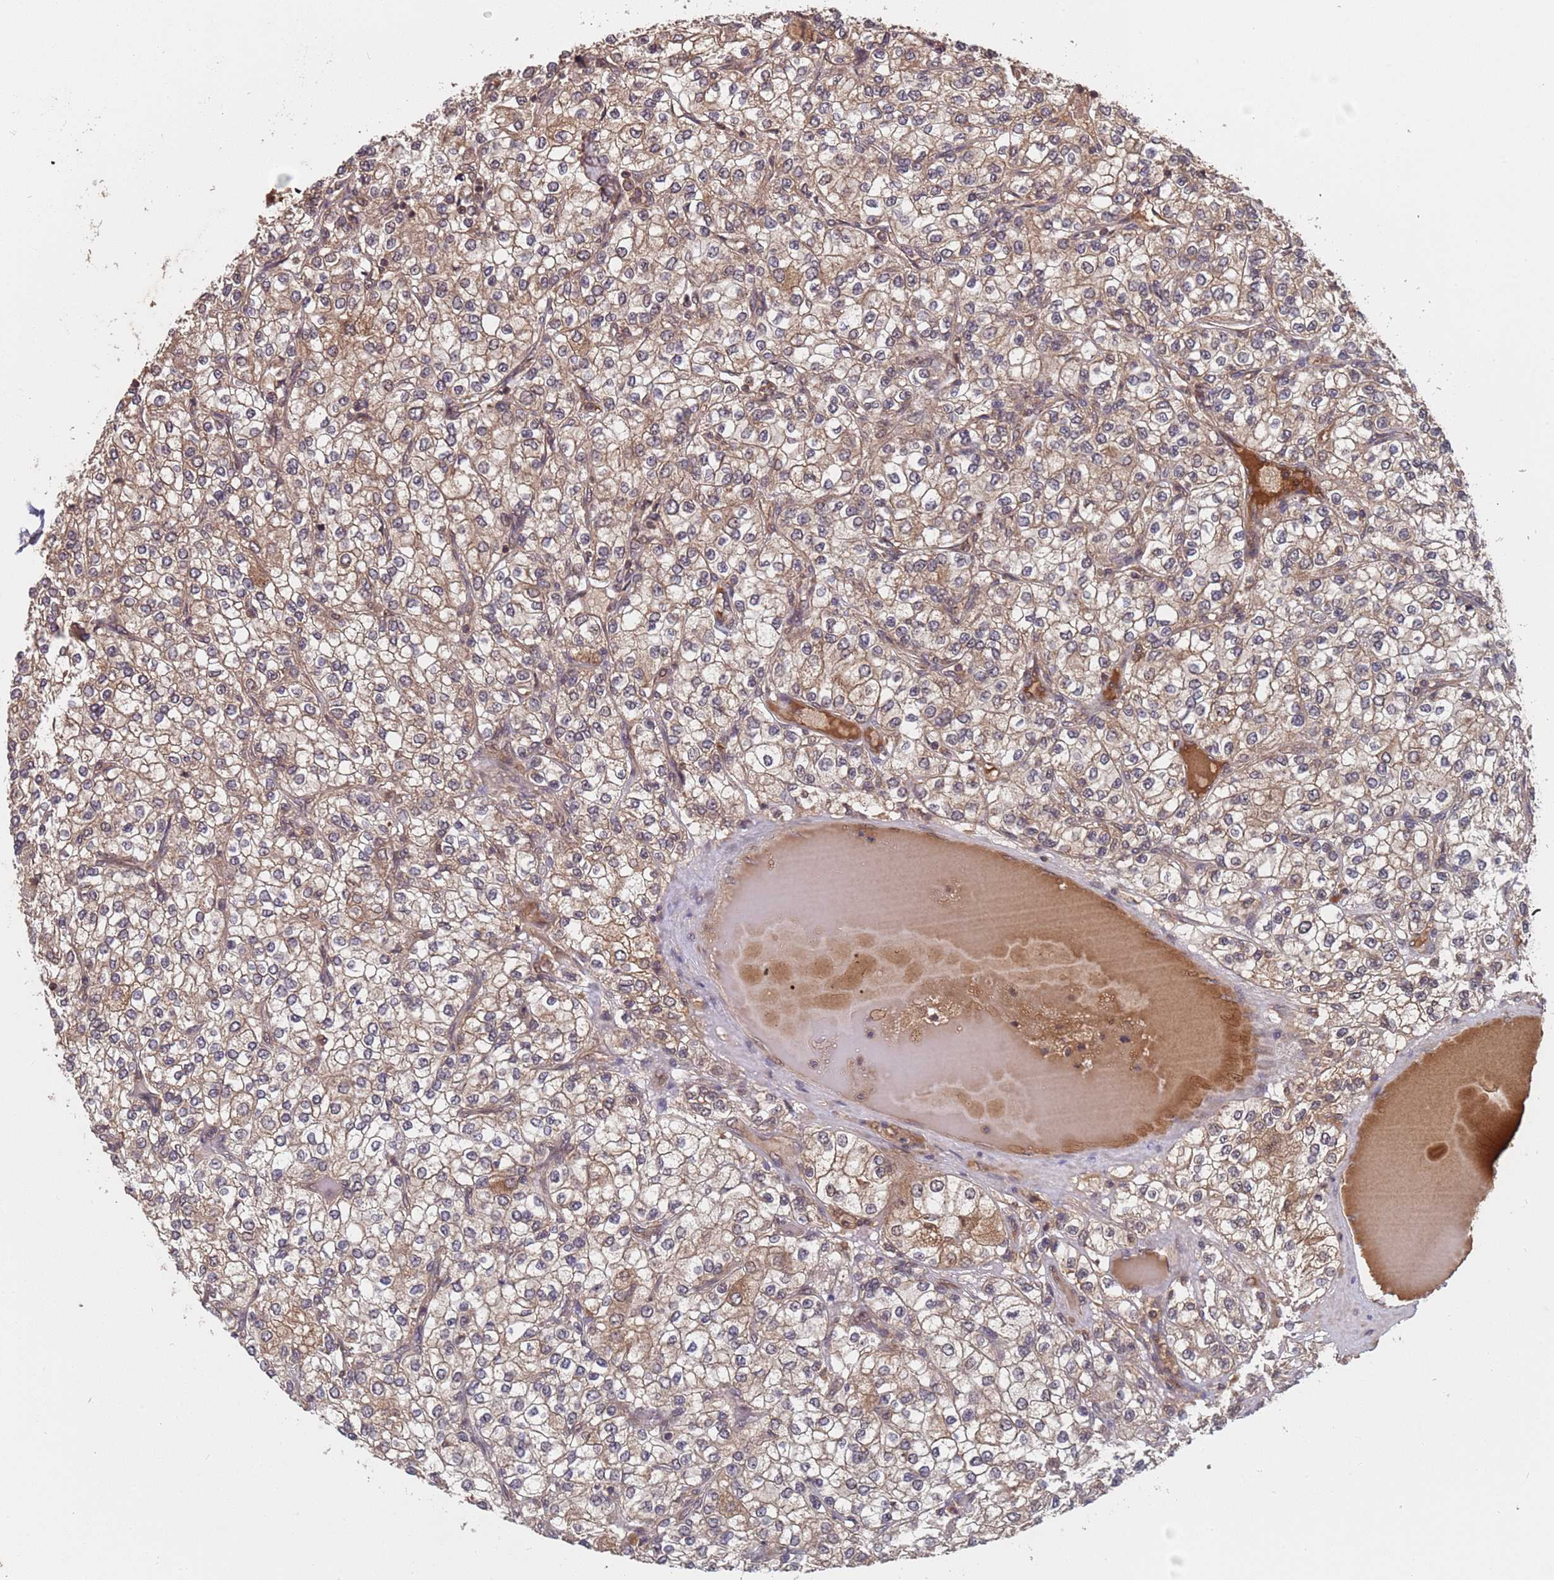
{"staining": {"intensity": "weak", "quantity": "25%-75%", "location": "cytoplasmic/membranous"}, "tissue": "renal cancer", "cell_type": "Tumor cells", "image_type": "cancer", "snomed": [{"axis": "morphology", "description": "Adenocarcinoma, NOS"}, {"axis": "topography", "description": "Kidney"}], "caption": "Immunohistochemistry histopathology image of neoplastic tissue: human renal cancer (adenocarcinoma) stained using IHC exhibits low levels of weak protein expression localized specifically in the cytoplasmic/membranous of tumor cells, appearing as a cytoplasmic/membranous brown color.", "gene": "ERI1", "patient": {"sex": "male", "age": 80}}